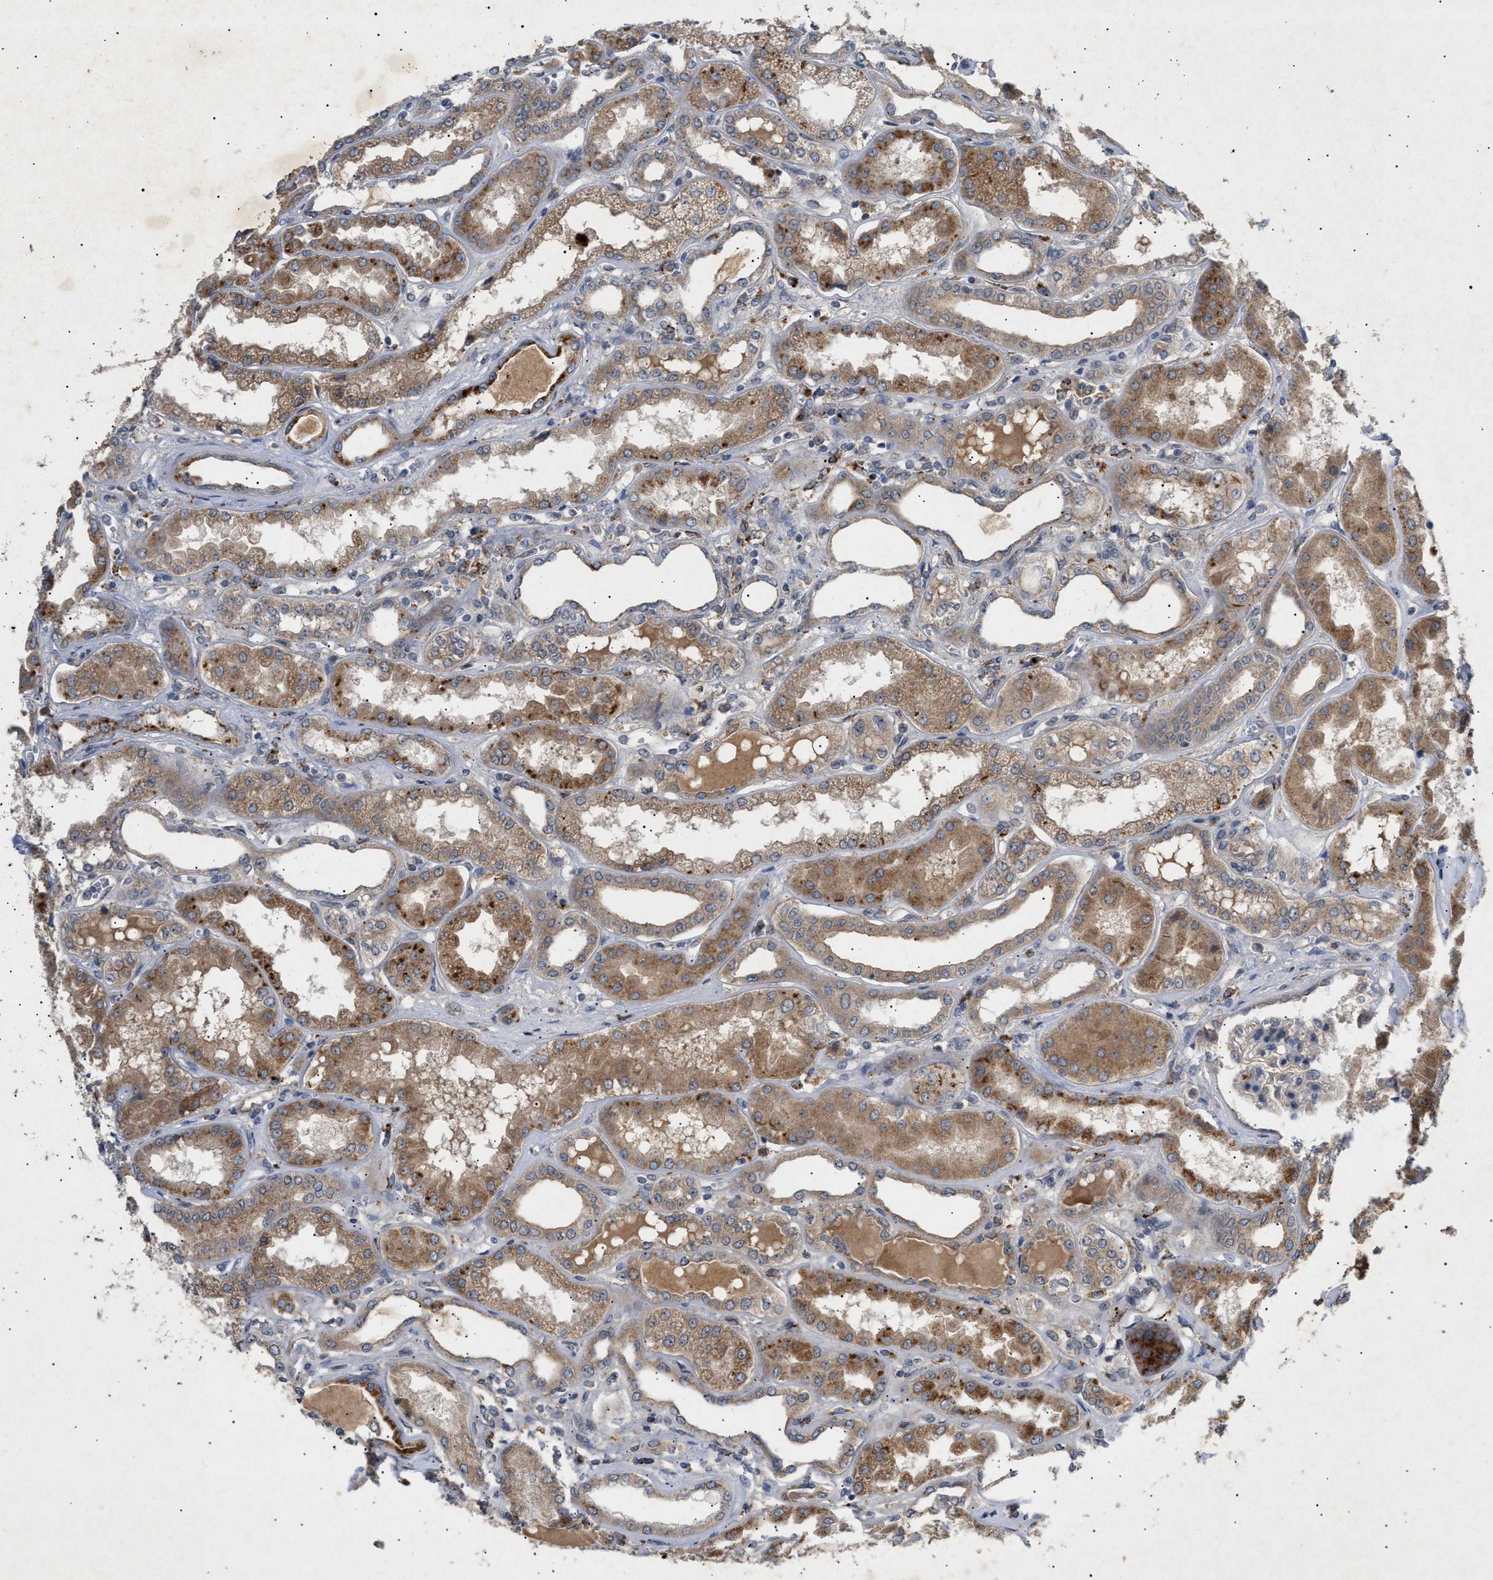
{"staining": {"intensity": "moderate", "quantity": "25%-75%", "location": "cytoplasmic/membranous"}, "tissue": "kidney", "cell_type": "Cells in glomeruli", "image_type": "normal", "snomed": [{"axis": "morphology", "description": "Normal tissue, NOS"}, {"axis": "topography", "description": "Kidney"}], "caption": "This histopathology image shows immunohistochemistry staining of benign kidney, with medium moderate cytoplasmic/membranous expression in about 25%-75% of cells in glomeruli.", "gene": "SIRT5", "patient": {"sex": "female", "age": 56}}